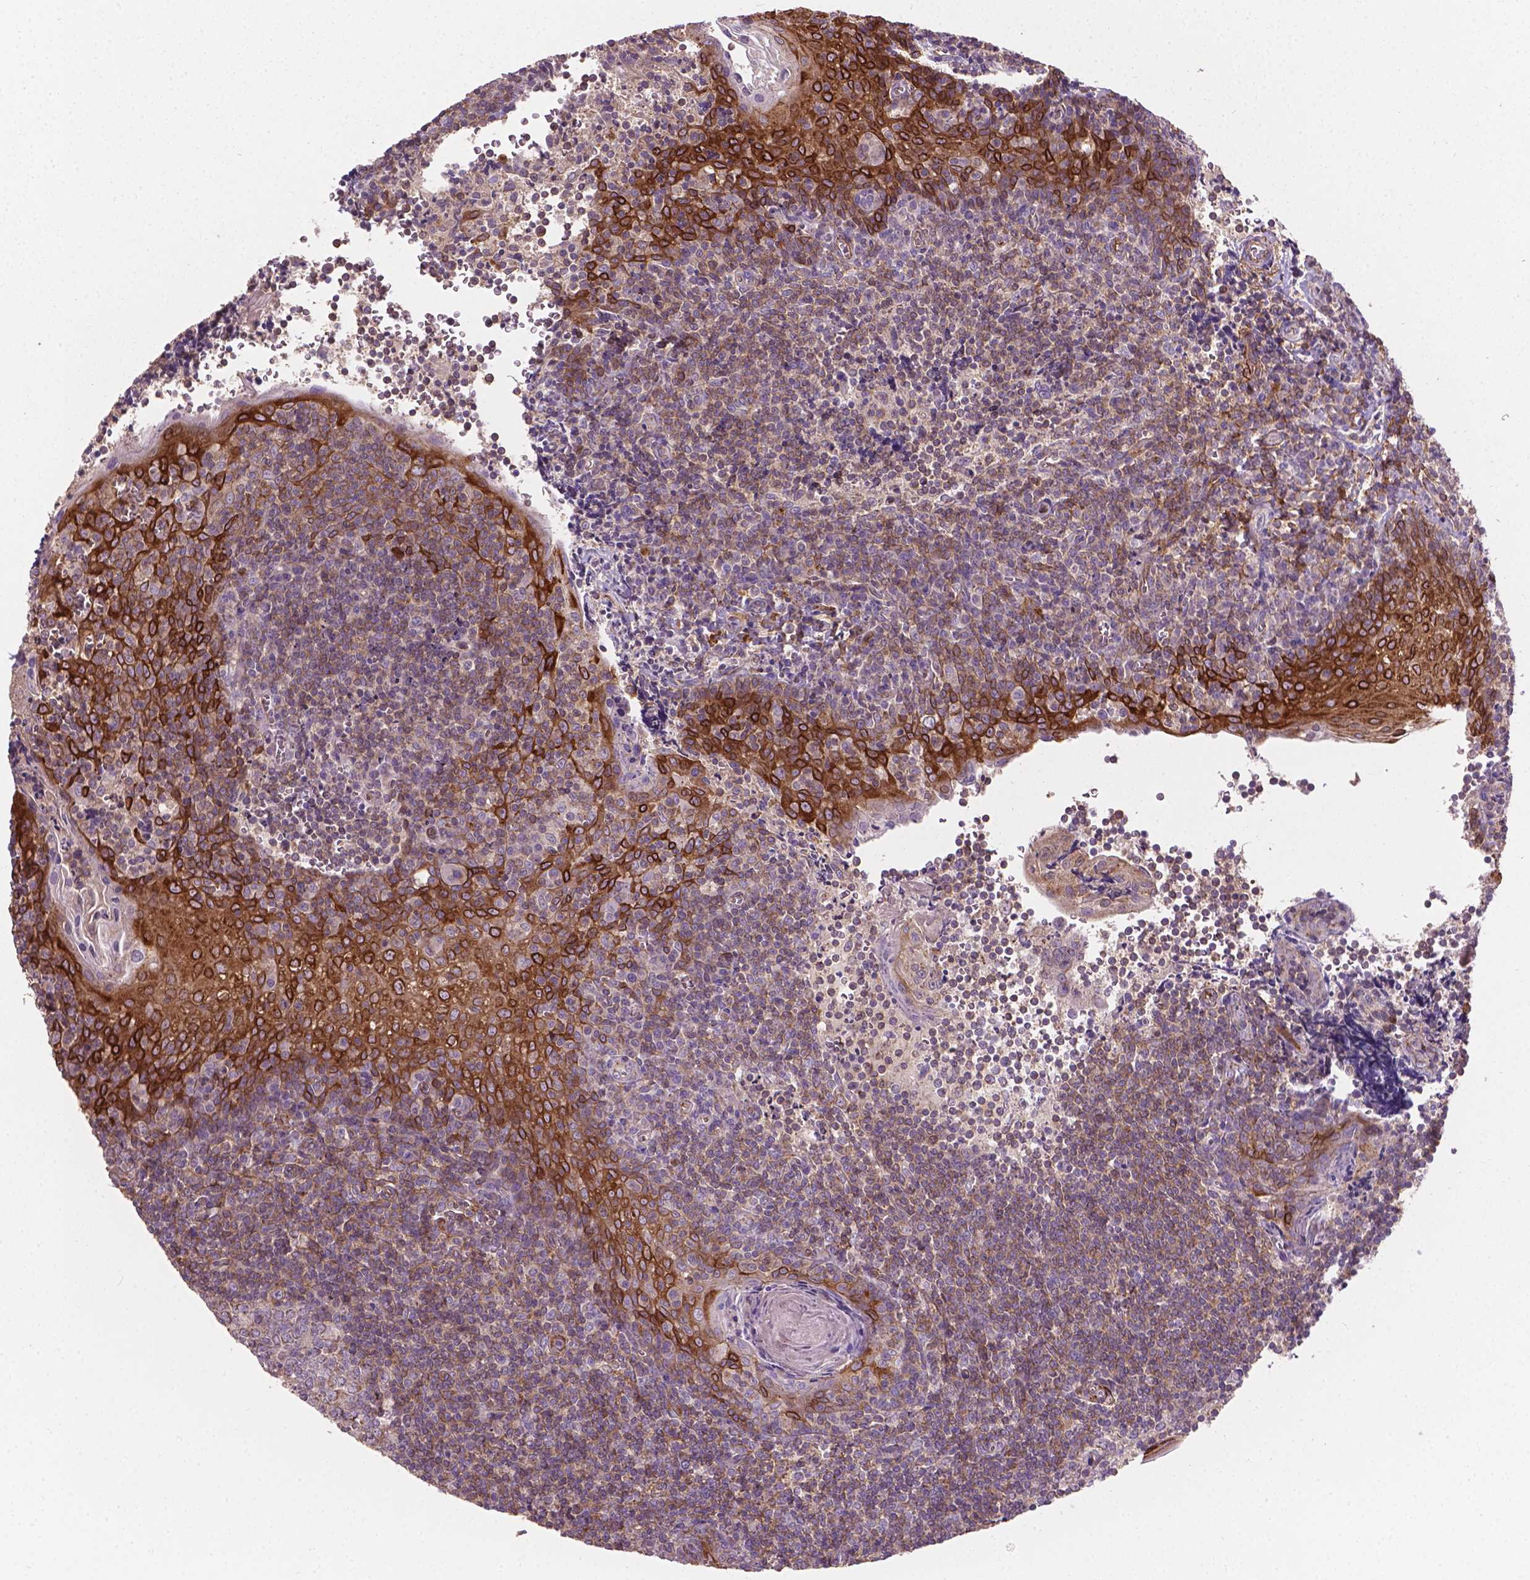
{"staining": {"intensity": "weak", "quantity": "25%-75%", "location": "cytoplasmic/membranous"}, "tissue": "tonsil", "cell_type": "Germinal center cells", "image_type": "normal", "snomed": [{"axis": "morphology", "description": "Normal tissue, NOS"}, {"axis": "morphology", "description": "Inflammation, NOS"}, {"axis": "topography", "description": "Tonsil"}], "caption": "Immunohistochemical staining of benign human tonsil reveals 25%-75% levels of weak cytoplasmic/membranous protein positivity in approximately 25%-75% of germinal center cells.", "gene": "TCAF1", "patient": {"sex": "female", "age": 31}}